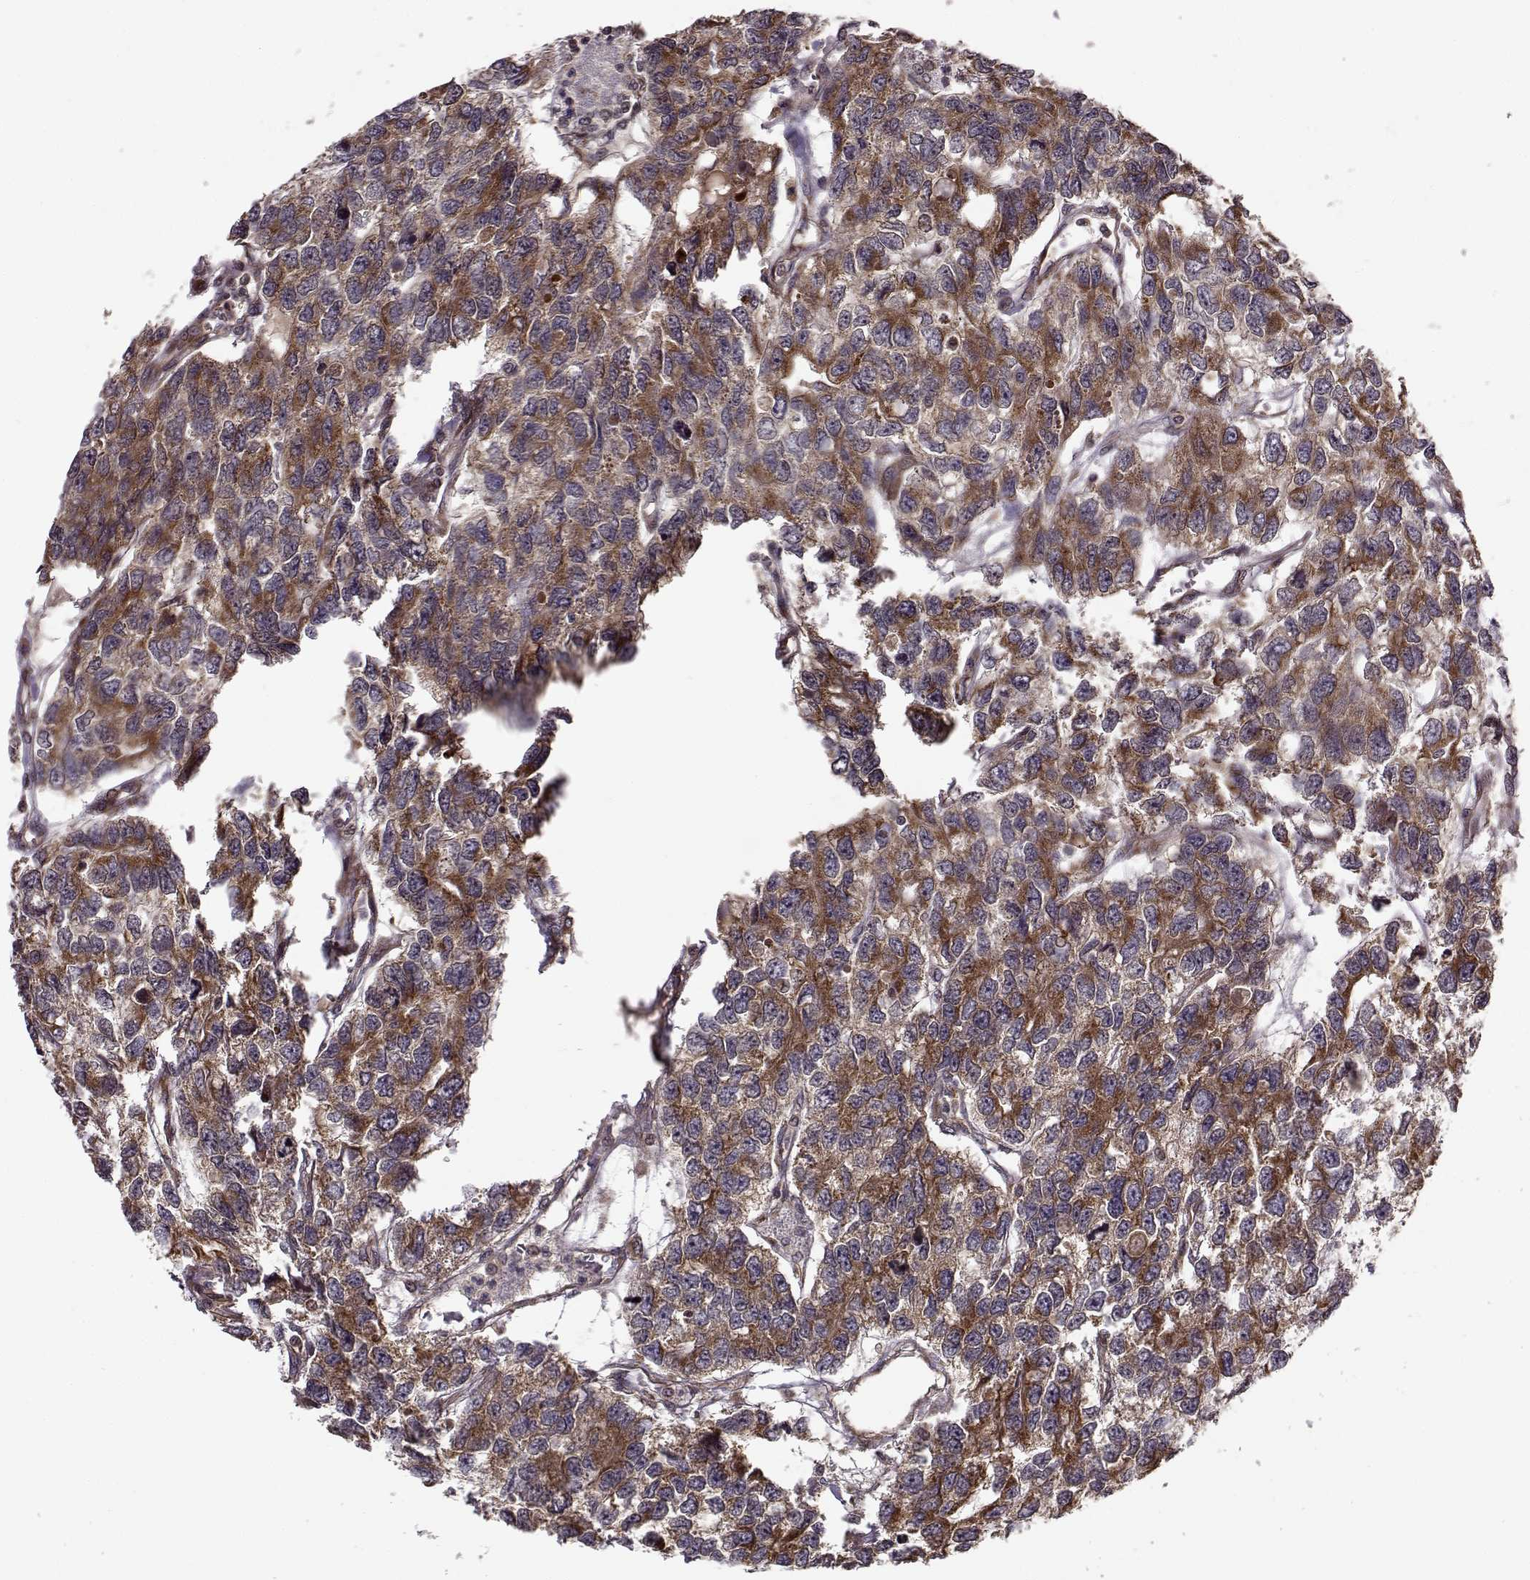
{"staining": {"intensity": "strong", "quantity": "25%-75%", "location": "cytoplasmic/membranous"}, "tissue": "testis cancer", "cell_type": "Tumor cells", "image_type": "cancer", "snomed": [{"axis": "morphology", "description": "Seminoma, NOS"}, {"axis": "topography", "description": "Testis"}], "caption": "Immunohistochemistry (DAB (3,3'-diaminobenzidine)) staining of human testis cancer reveals strong cytoplasmic/membranous protein positivity in about 25%-75% of tumor cells.", "gene": "RPL31", "patient": {"sex": "male", "age": 52}}